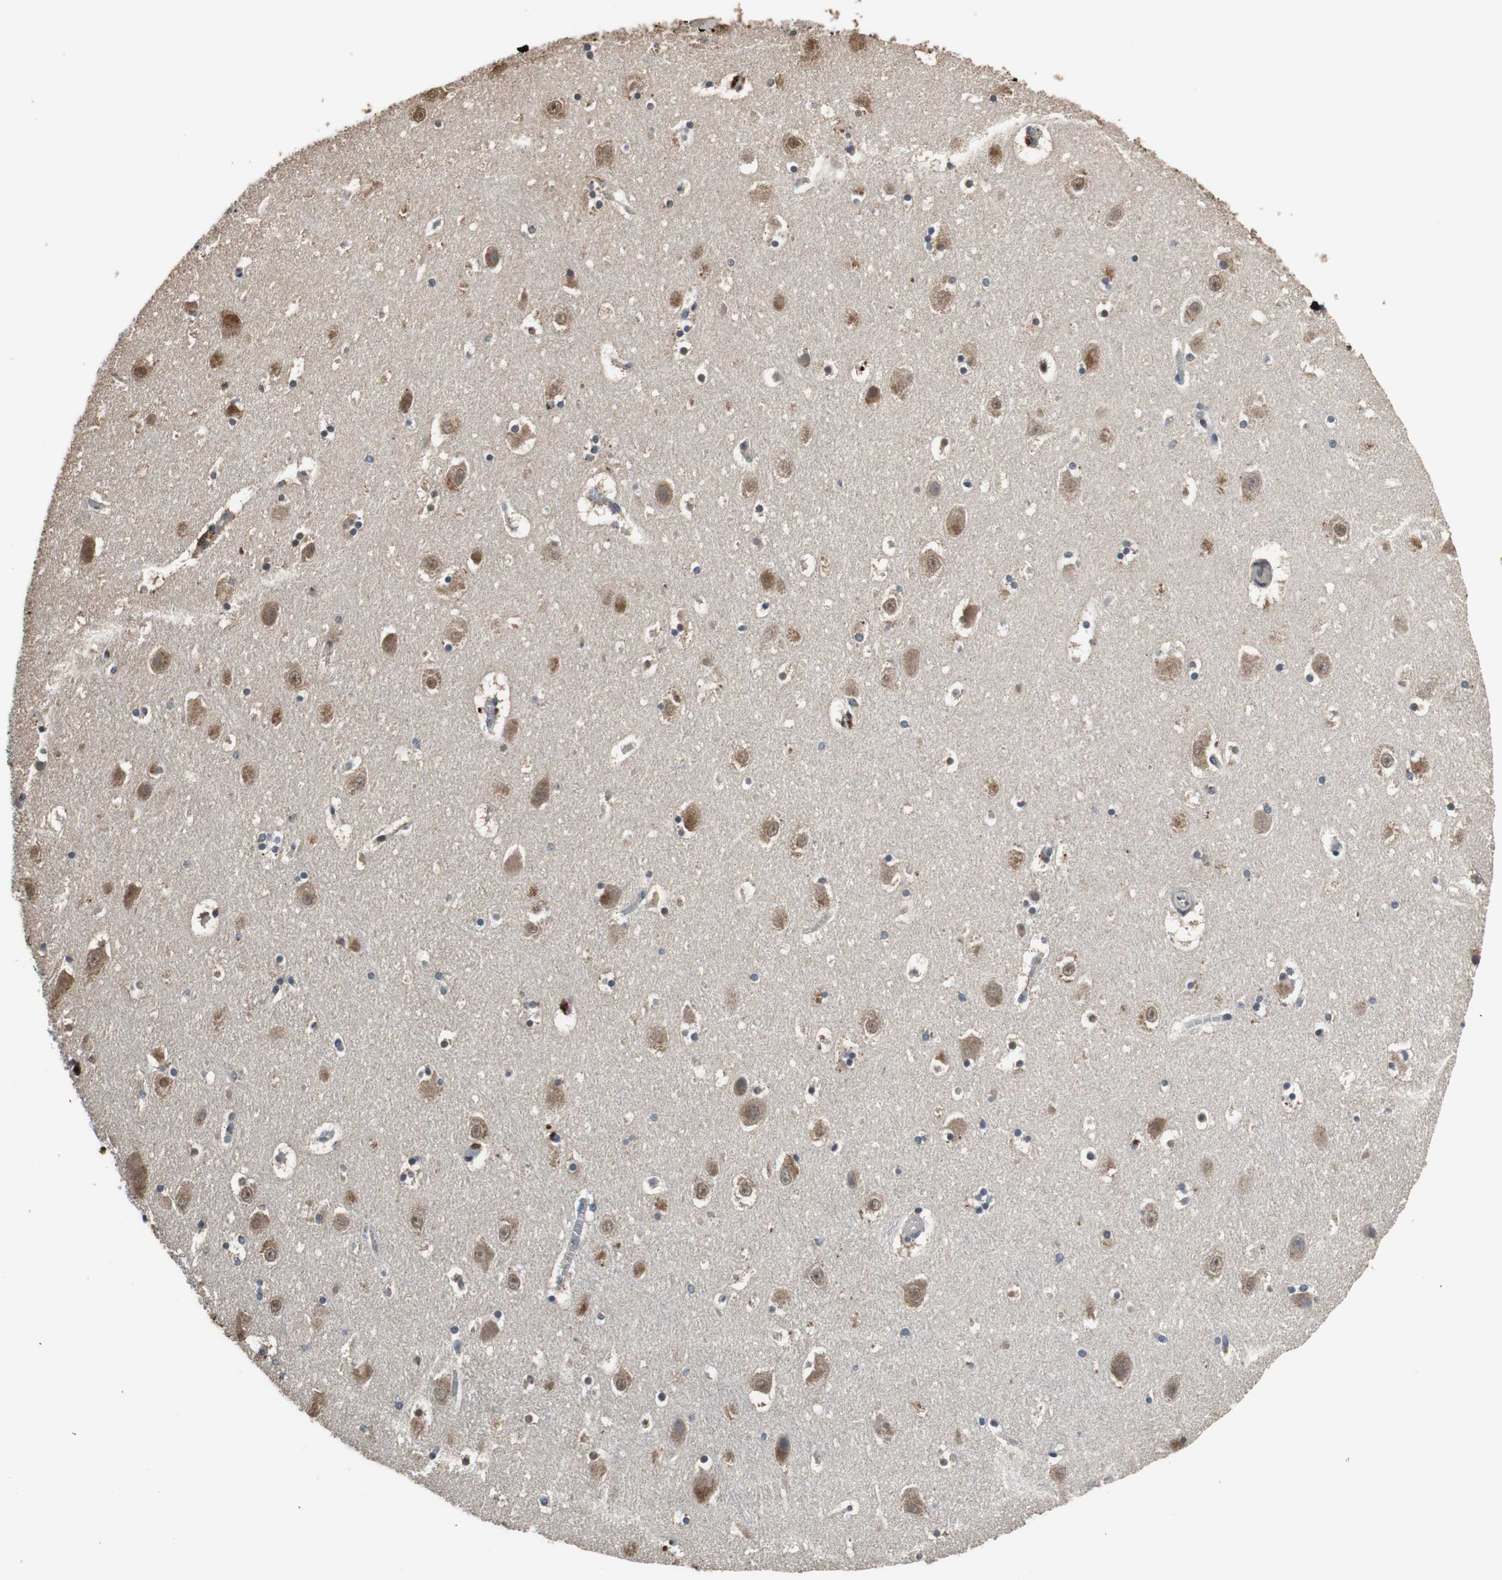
{"staining": {"intensity": "negative", "quantity": "none", "location": "none"}, "tissue": "hippocampus", "cell_type": "Glial cells", "image_type": "normal", "snomed": [{"axis": "morphology", "description": "Normal tissue, NOS"}, {"axis": "topography", "description": "Hippocampus"}], "caption": "This micrograph is of unremarkable hippocampus stained with immunohistochemistry to label a protein in brown with the nuclei are counter-stained blue. There is no expression in glial cells. (DAB immunohistochemistry (IHC) with hematoxylin counter stain).", "gene": "PI4KB", "patient": {"sex": "male", "age": 45}}